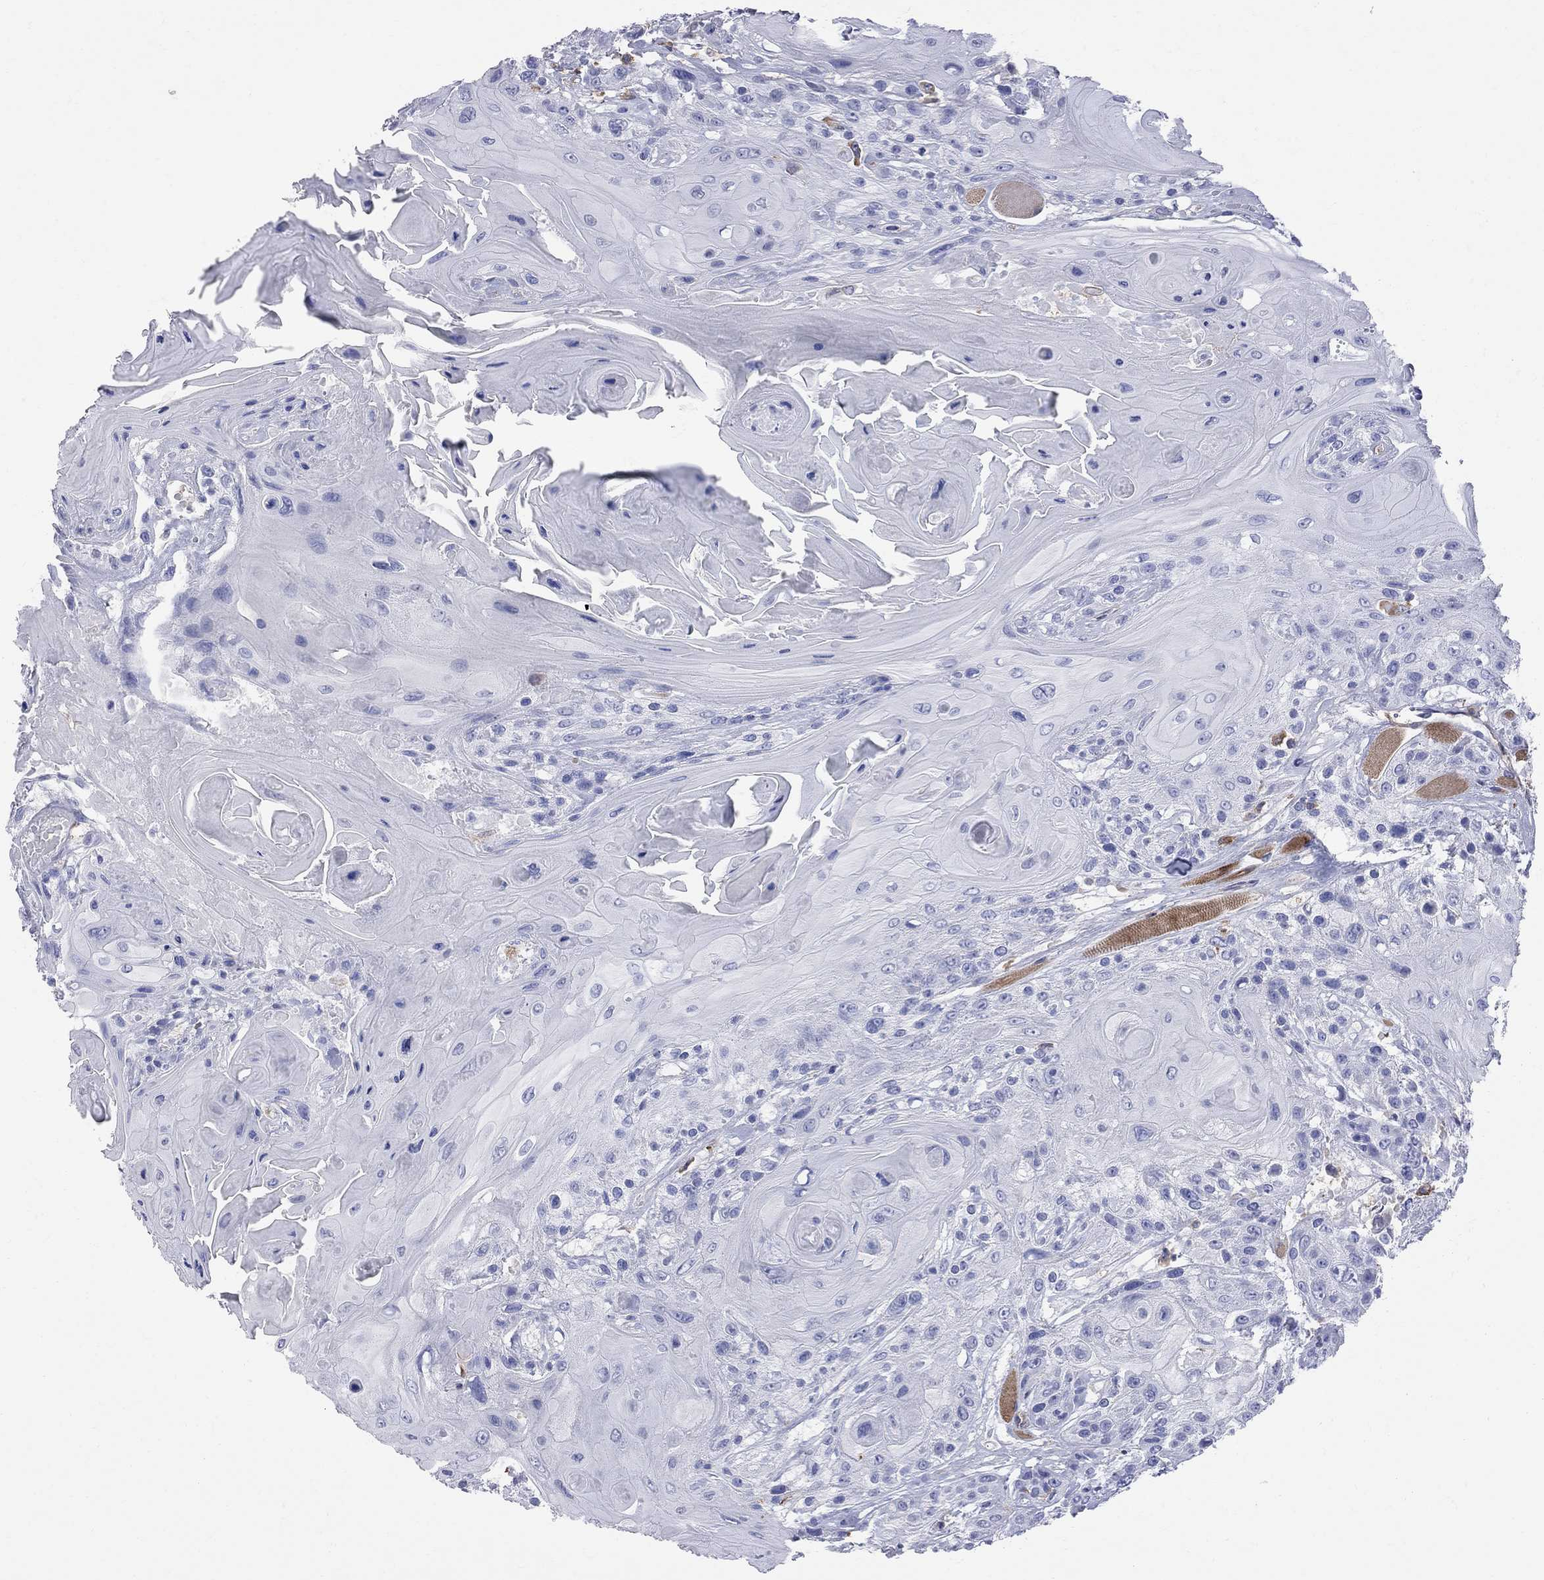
{"staining": {"intensity": "negative", "quantity": "none", "location": "none"}, "tissue": "head and neck cancer", "cell_type": "Tumor cells", "image_type": "cancer", "snomed": [{"axis": "morphology", "description": "Squamous cell carcinoma, NOS"}, {"axis": "topography", "description": "Head-Neck"}], "caption": "A histopathology image of head and neck squamous cell carcinoma stained for a protein reveals no brown staining in tumor cells.", "gene": "ABI3", "patient": {"sex": "female", "age": 59}}